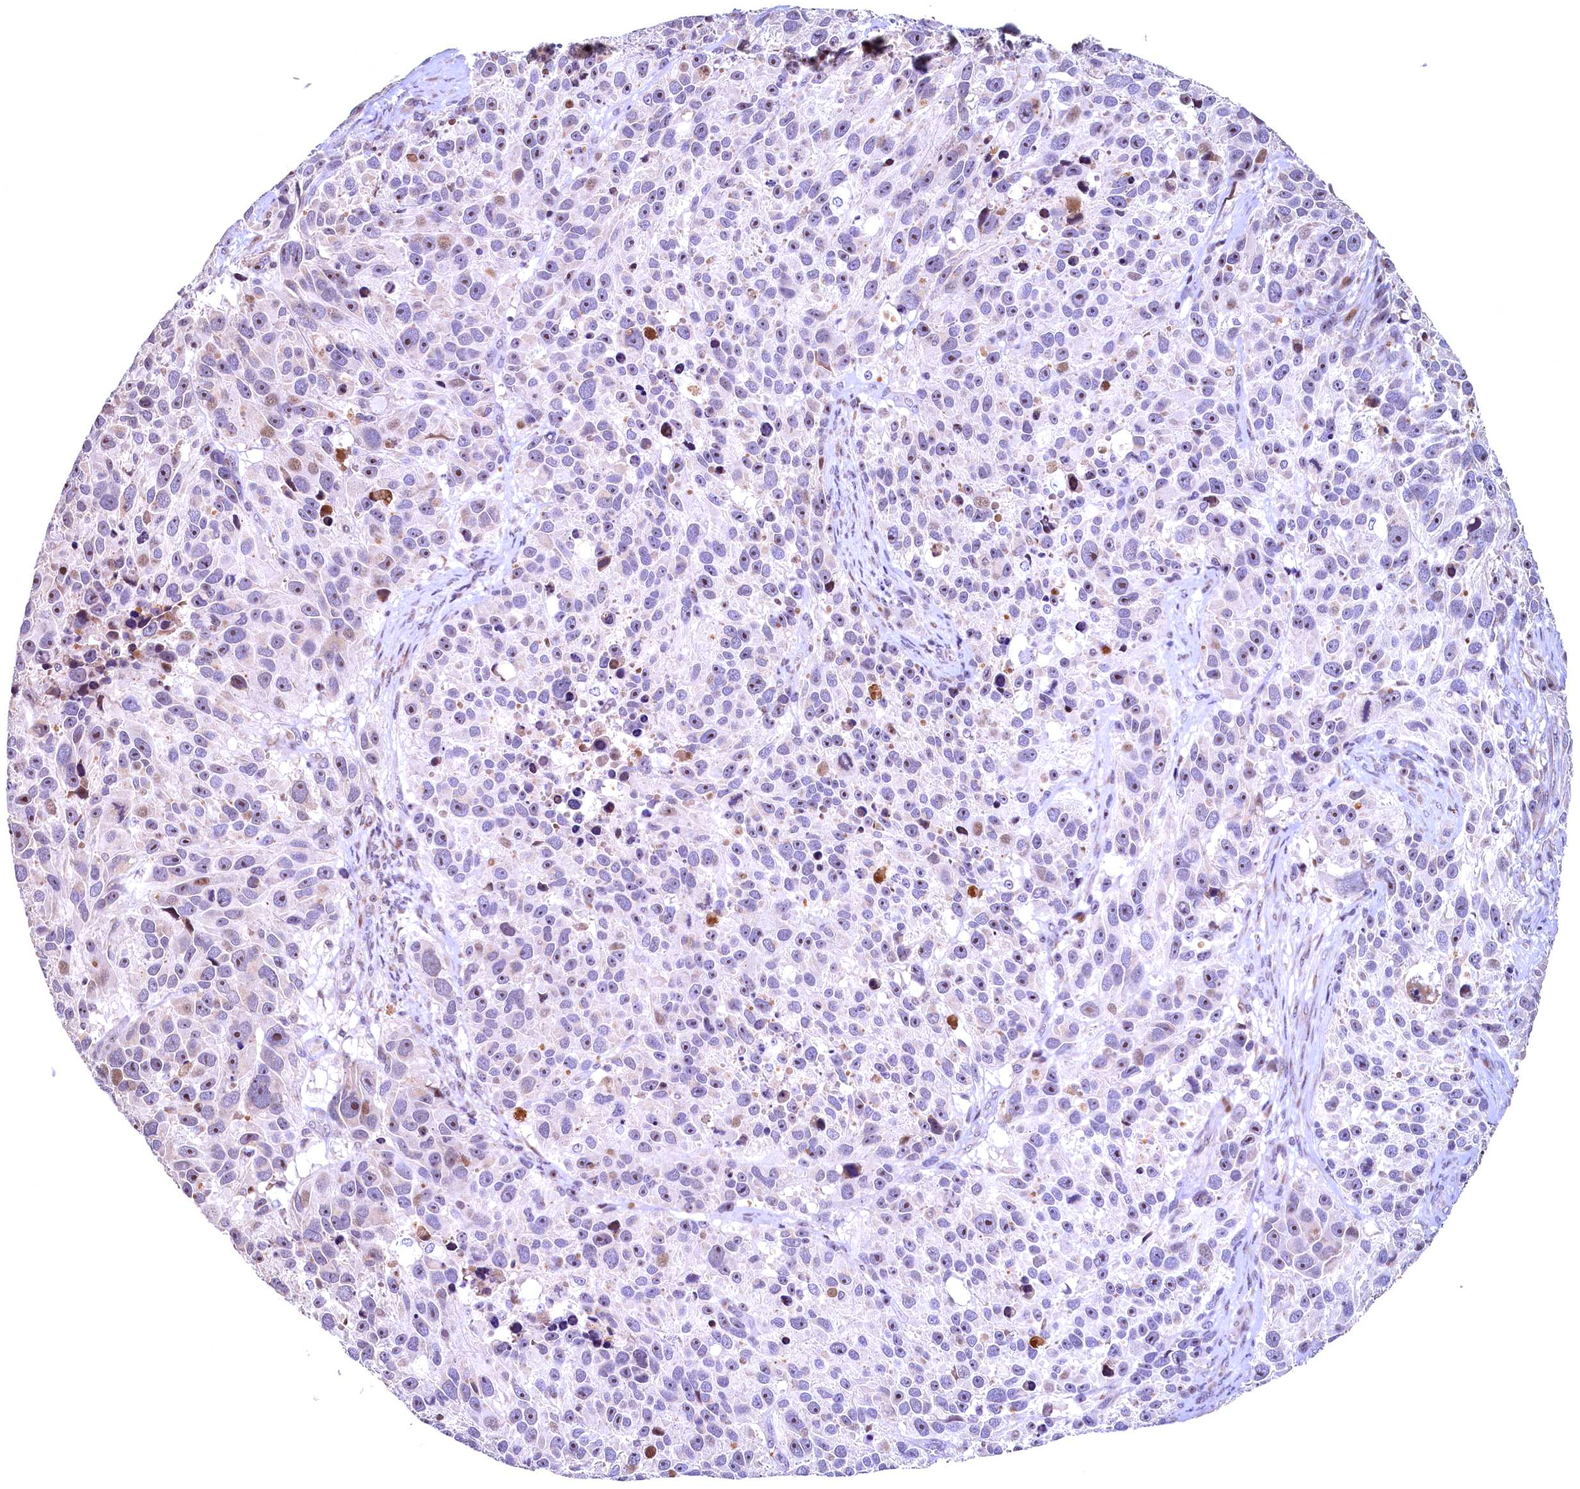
{"staining": {"intensity": "moderate", "quantity": "<25%", "location": "nuclear"}, "tissue": "melanoma", "cell_type": "Tumor cells", "image_type": "cancer", "snomed": [{"axis": "morphology", "description": "Malignant melanoma, NOS"}, {"axis": "topography", "description": "Skin"}], "caption": "High-power microscopy captured an immunohistochemistry (IHC) micrograph of melanoma, revealing moderate nuclear expression in about <25% of tumor cells.", "gene": "LATS2", "patient": {"sex": "male", "age": 84}}